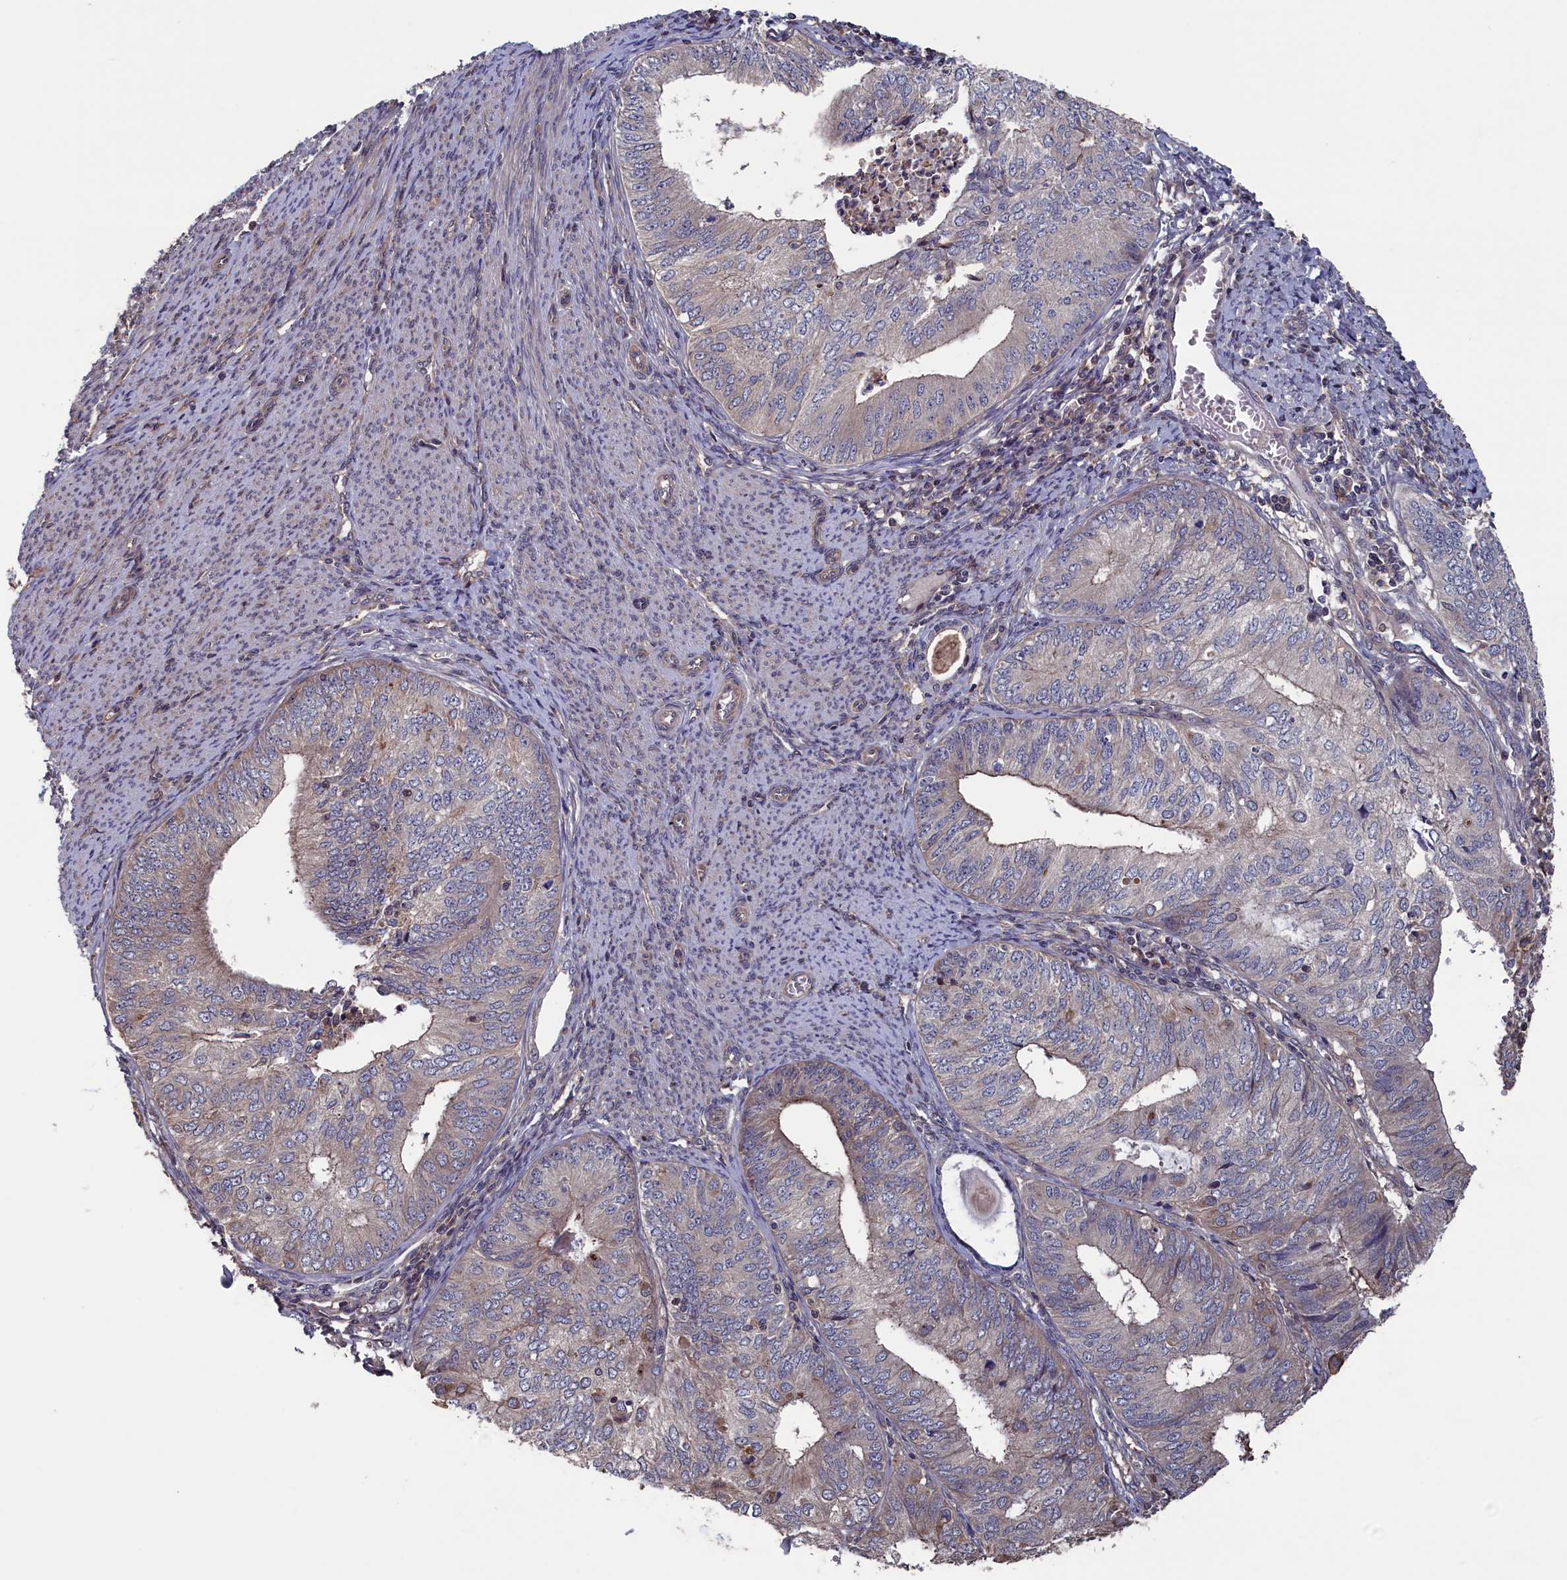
{"staining": {"intensity": "weak", "quantity": "<25%", "location": "cytoplasmic/membranous"}, "tissue": "endometrial cancer", "cell_type": "Tumor cells", "image_type": "cancer", "snomed": [{"axis": "morphology", "description": "Adenocarcinoma, NOS"}, {"axis": "topography", "description": "Endometrium"}], "caption": "This micrograph is of endometrial adenocarcinoma stained with IHC to label a protein in brown with the nuclei are counter-stained blue. There is no positivity in tumor cells.", "gene": "SPATA13", "patient": {"sex": "female", "age": 68}}